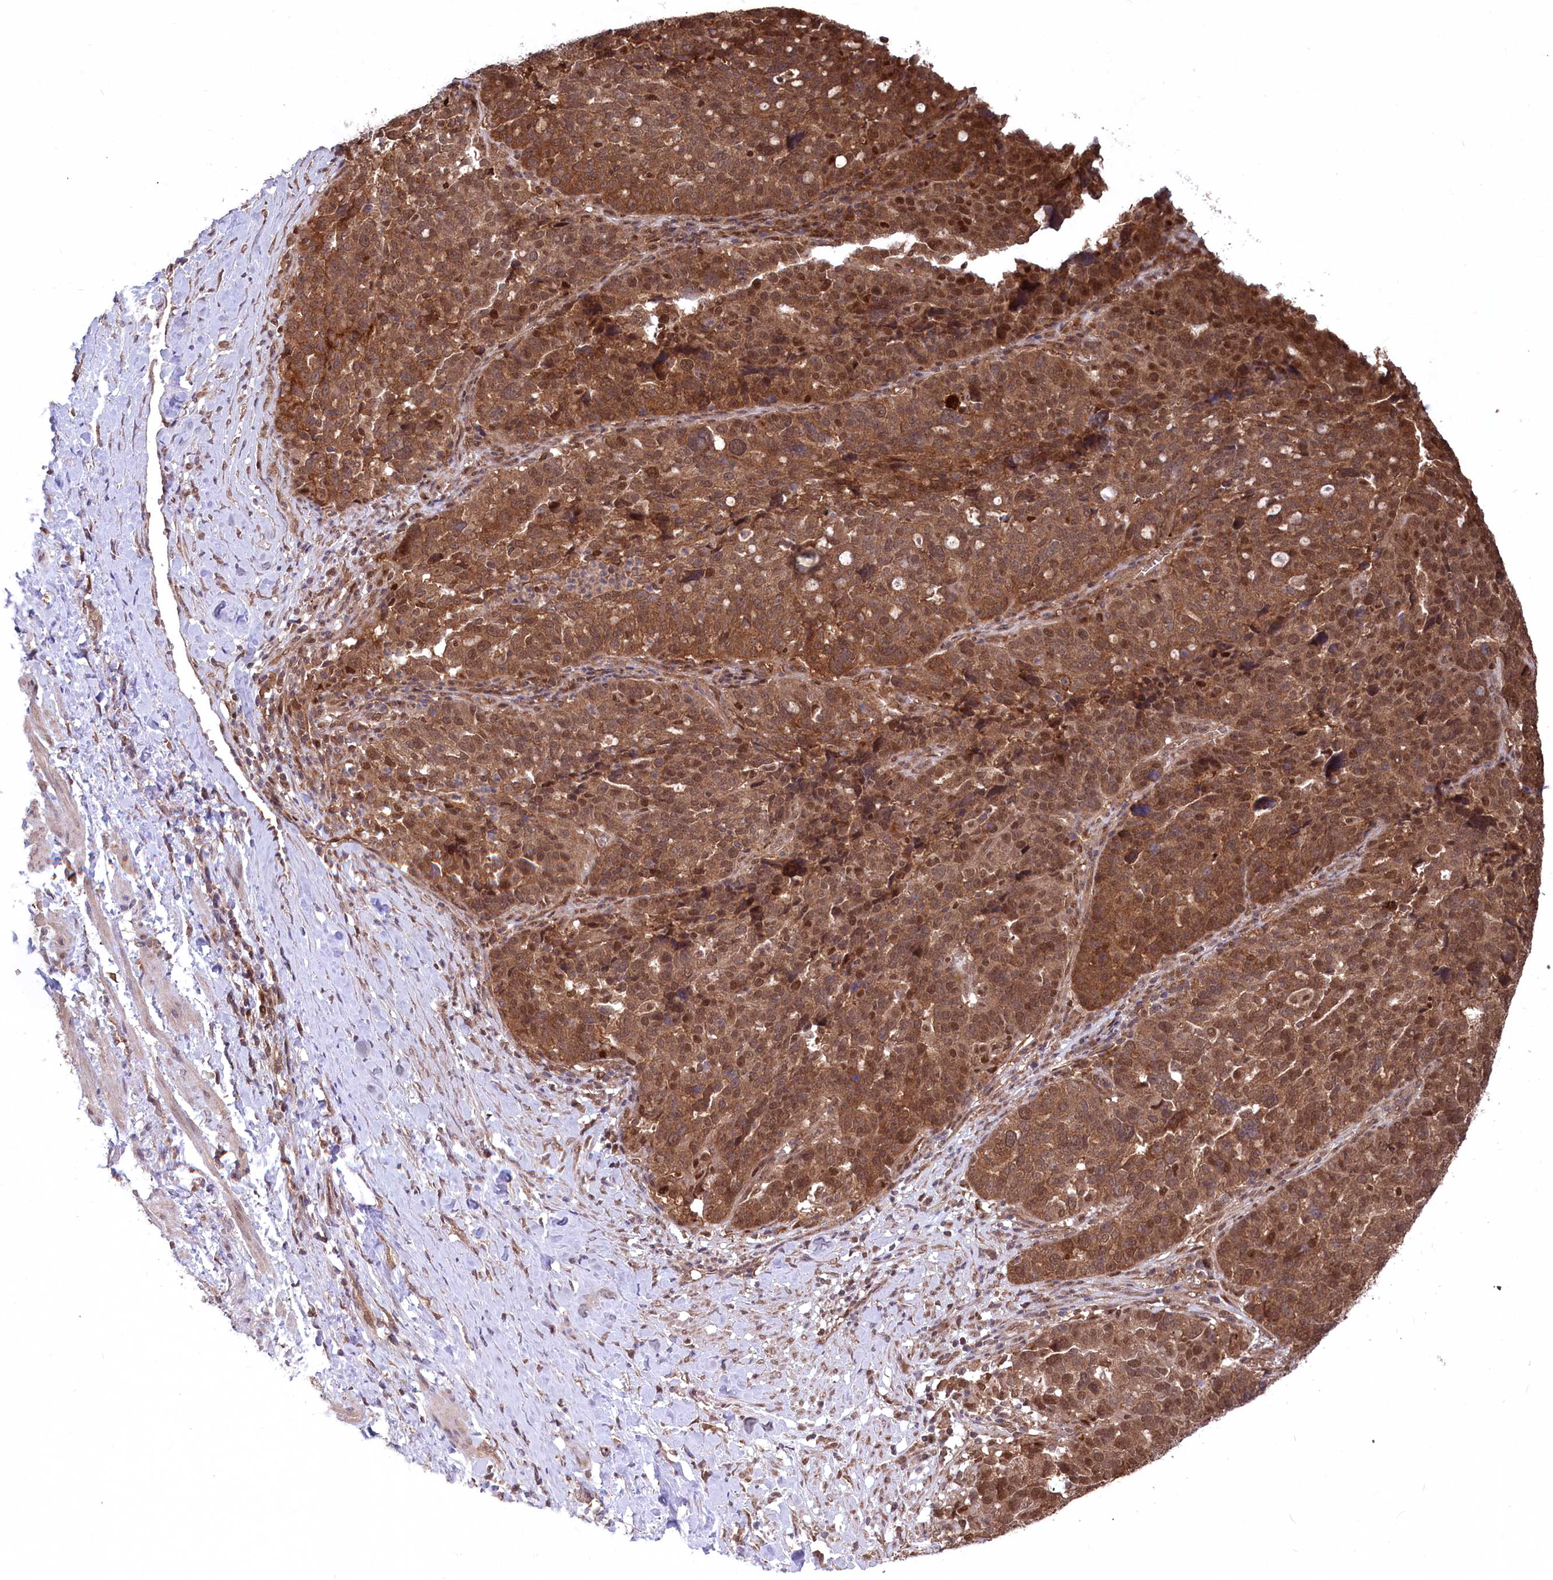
{"staining": {"intensity": "strong", "quantity": ">75%", "location": "cytoplasmic/membranous,nuclear"}, "tissue": "ovarian cancer", "cell_type": "Tumor cells", "image_type": "cancer", "snomed": [{"axis": "morphology", "description": "Cystadenocarcinoma, serous, NOS"}, {"axis": "topography", "description": "Ovary"}], "caption": "Ovarian cancer (serous cystadenocarcinoma) stained with a protein marker demonstrates strong staining in tumor cells.", "gene": "PSMA1", "patient": {"sex": "female", "age": 59}}